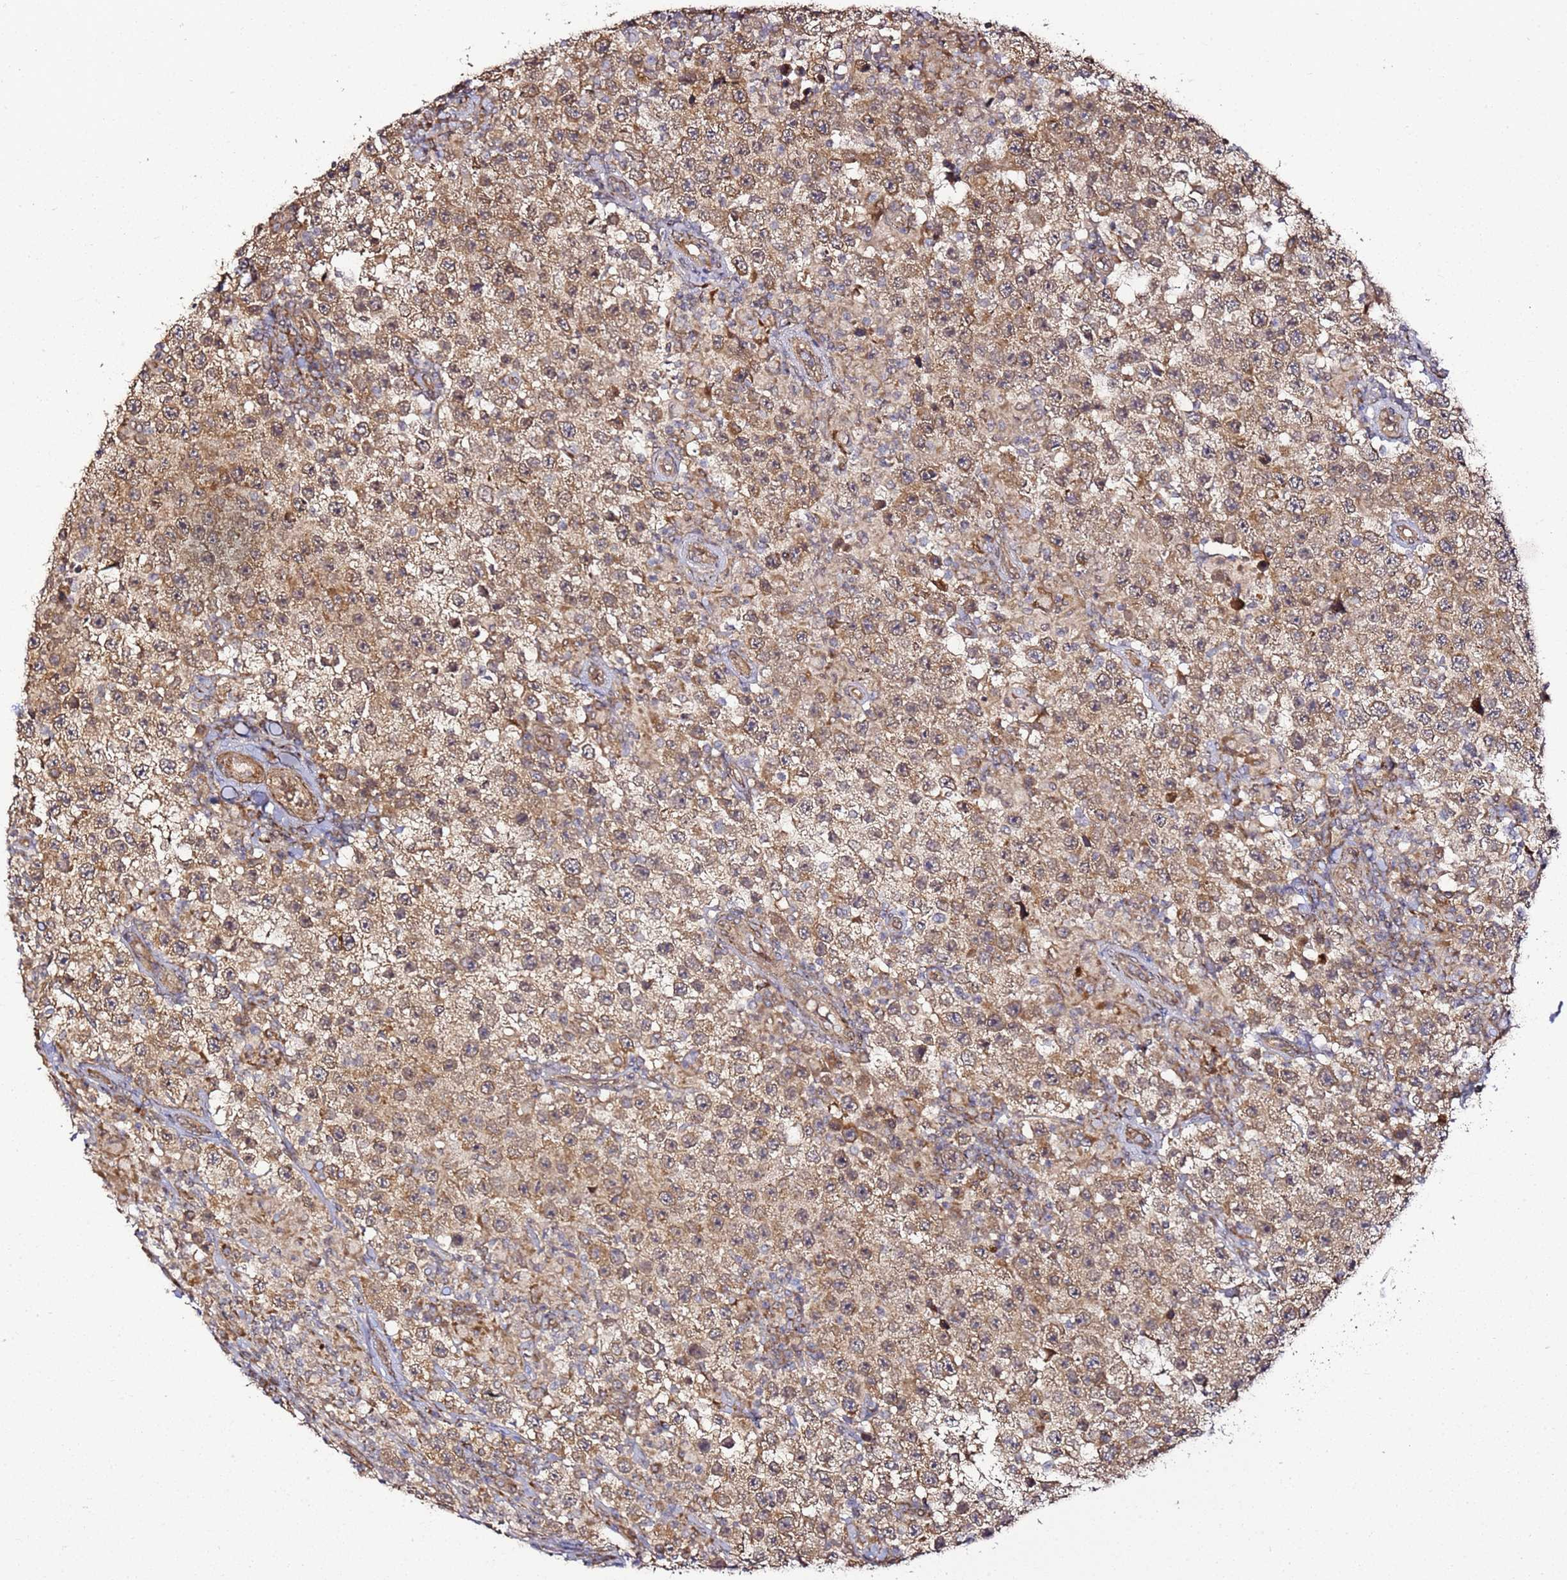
{"staining": {"intensity": "moderate", "quantity": ">75%", "location": "cytoplasmic/membranous"}, "tissue": "testis cancer", "cell_type": "Tumor cells", "image_type": "cancer", "snomed": [{"axis": "morphology", "description": "Normal tissue, NOS"}, {"axis": "morphology", "description": "Urothelial carcinoma, High grade"}, {"axis": "morphology", "description": "Seminoma, NOS"}, {"axis": "morphology", "description": "Carcinoma, Embryonal, NOS"}, {"axis": "topography", "description": "Urinary bladder"}, {"axis": "topography", "description": "Testis"}], "caption": "Testis embryonal carcinoma stained with a brown dye demonstrates moderate cytoplasmic/membranous positive expression in about >75% of tumor cells.", "gene": "TM2D2", "patient": {"sex": "male", "age": 41}}